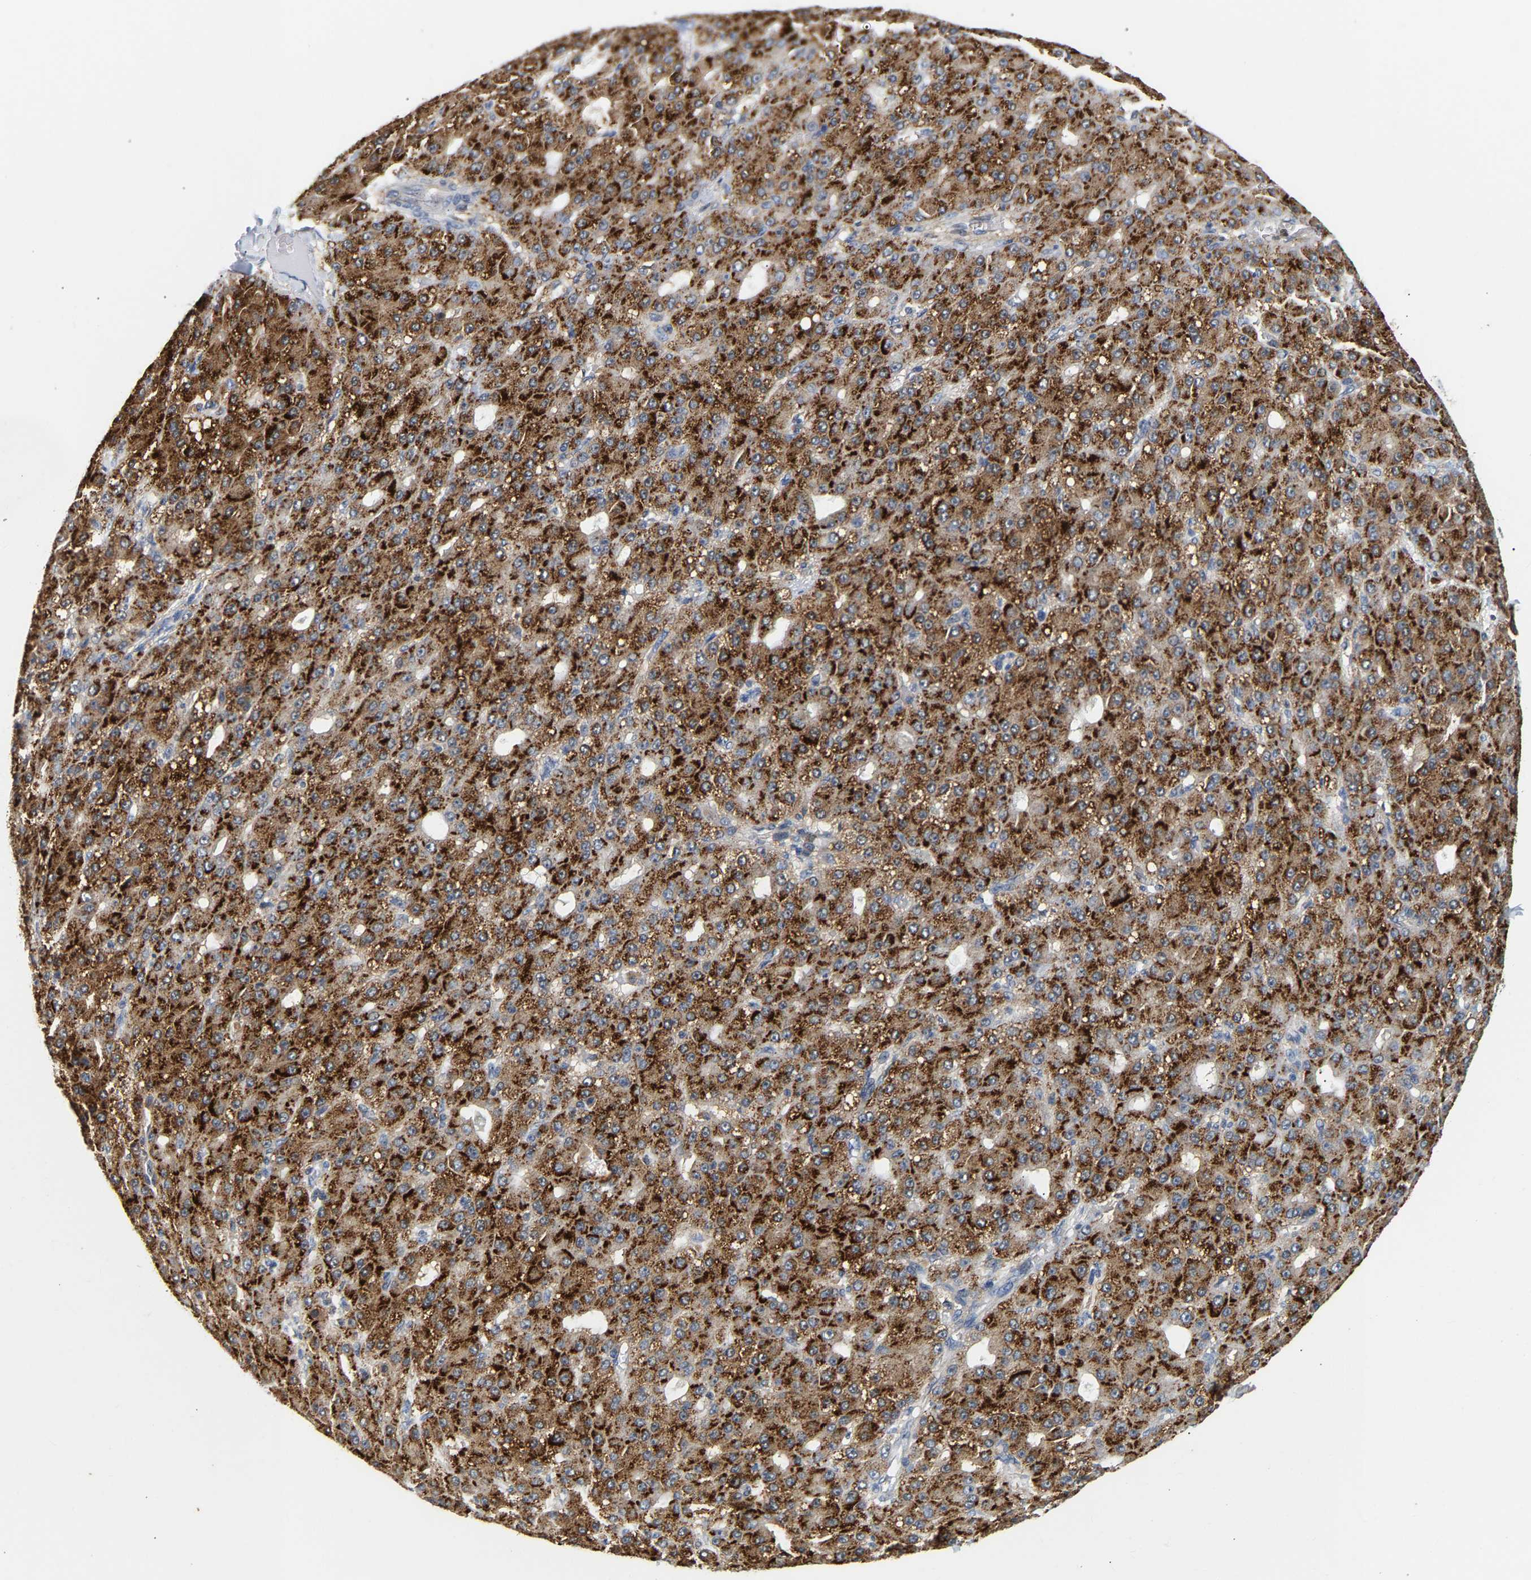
{"staining": {"intensity": "strong", "quantity": ">75%", "location": "cytoplasmic/membranous"}, "tissue": "liver cancer", "cell_type": "Tumor cells", "image_type": "cancer", "snomed": [{"axis": "morphology", "description": "Carcinoma, Hepatocellular, NOS"}, {"axis": "topography", "description": "Liver"}], "caption": "An immunohistochemistry (IHC) image of neoplastic tissue is shown. Protein staining in brown shows strong cytoplasmic/membranous positivity in hepatocellular carcinoma (liver) within tumor cells.", "gene": "PPID", "patient": {"sex": "male", "age": 67}}